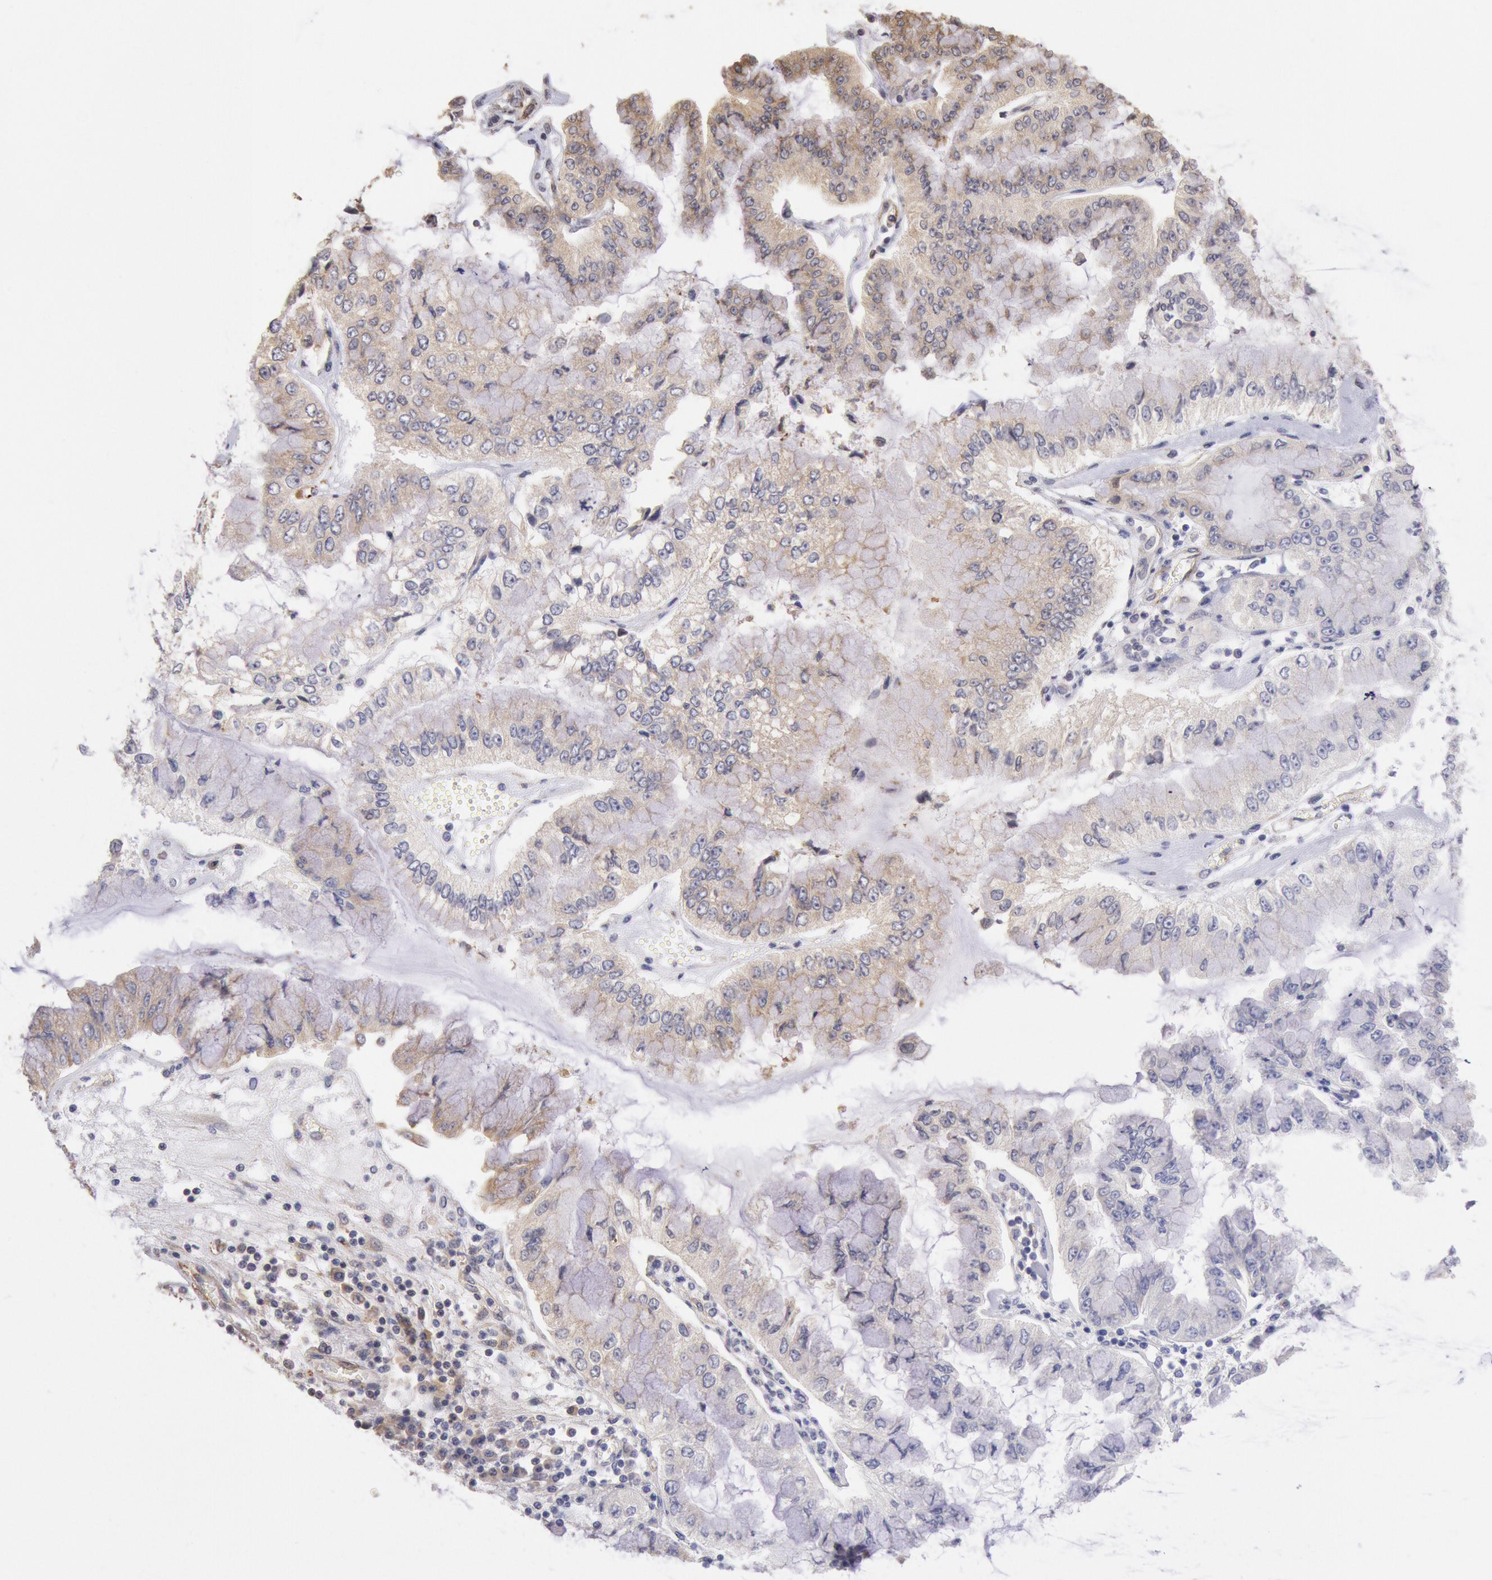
{"staining": {"intensity": "weak", "quantity": "25%-75%", "location": "cytoplasmic/membranous"}, "tissue": "liver cancer", "cell_type": "Tumor cells", "image_type": "cancer", "snomed": [{"axis": "morphology", "description": "Cholangiocarcinoma"}, {"axis": "topography", "description": "Liver"}], "caption": "Liver cancer (cholangiocarcinoma) stained with a protein marker reveals weak staining in tumor cells.", "gene": "DRG1", "patient": {"sex": "female", "age": 79}}